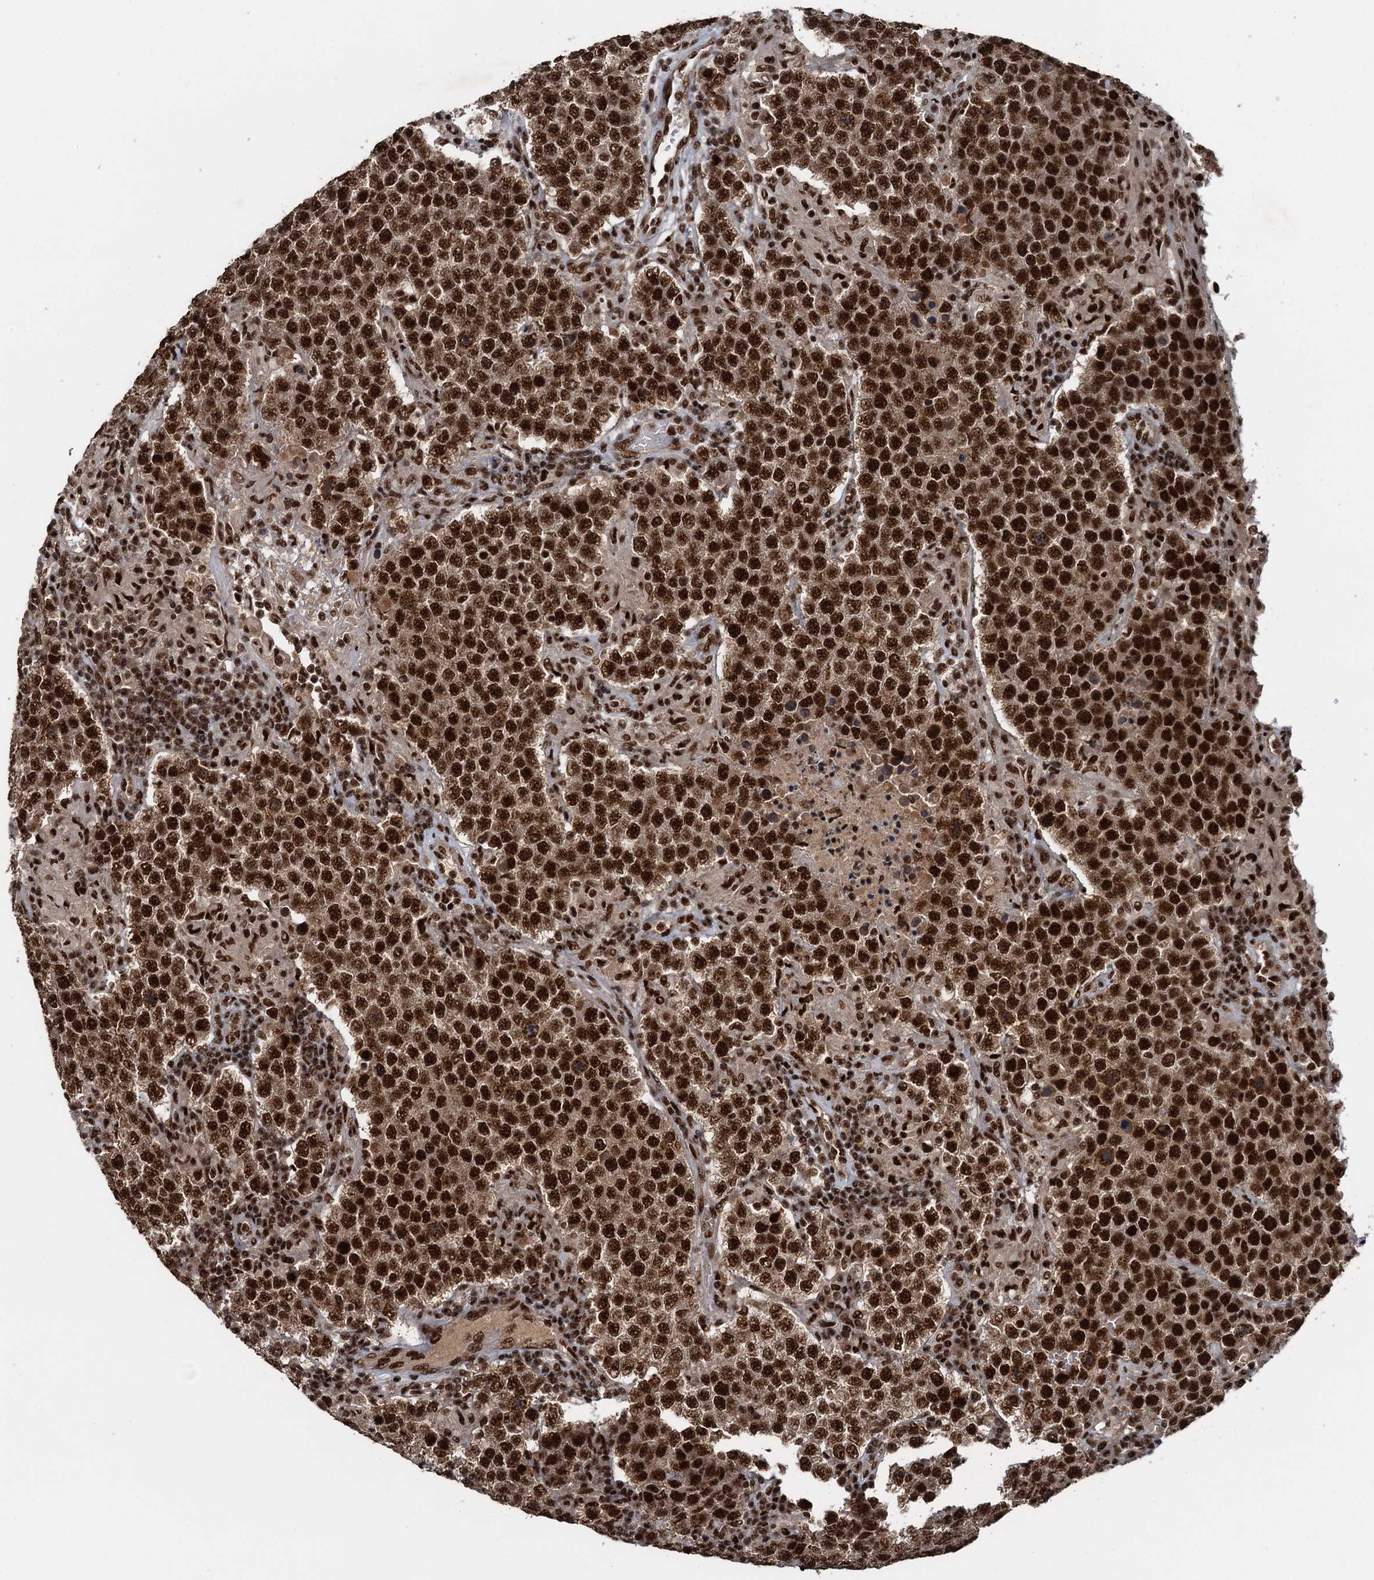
{"staining": {"intensity": "strong", "quantity": ">75%", "location": "nuclear"}, "tissue": "testis cancer", "cell_type": "Tumor cells", "image_type": "cancer", "snomed": [{"axis": "morphology", "description": "Normal tissue, NOS"}, {"axis": "morphology", "description": "Urothelial carcinoma, High grade"}, {"axis": "morphology", "description": "Seminoma, NOS"}, {"axis": "morphology", "description": "Carcinoma, Embryonal, NOS"}, {"axis": "topography", "description": "Urinary bladder"}, {"axis": "topography", "description": "Testis"}], "caption": "A micrograph showing strong nuclear staining in approximately >75% of tumor cells in testis embryonal carcinoma, as visualized by brown immunohistochemical staining.", "gene": "ZC3H18", "patient": {"sex": "male", "age": 41}}